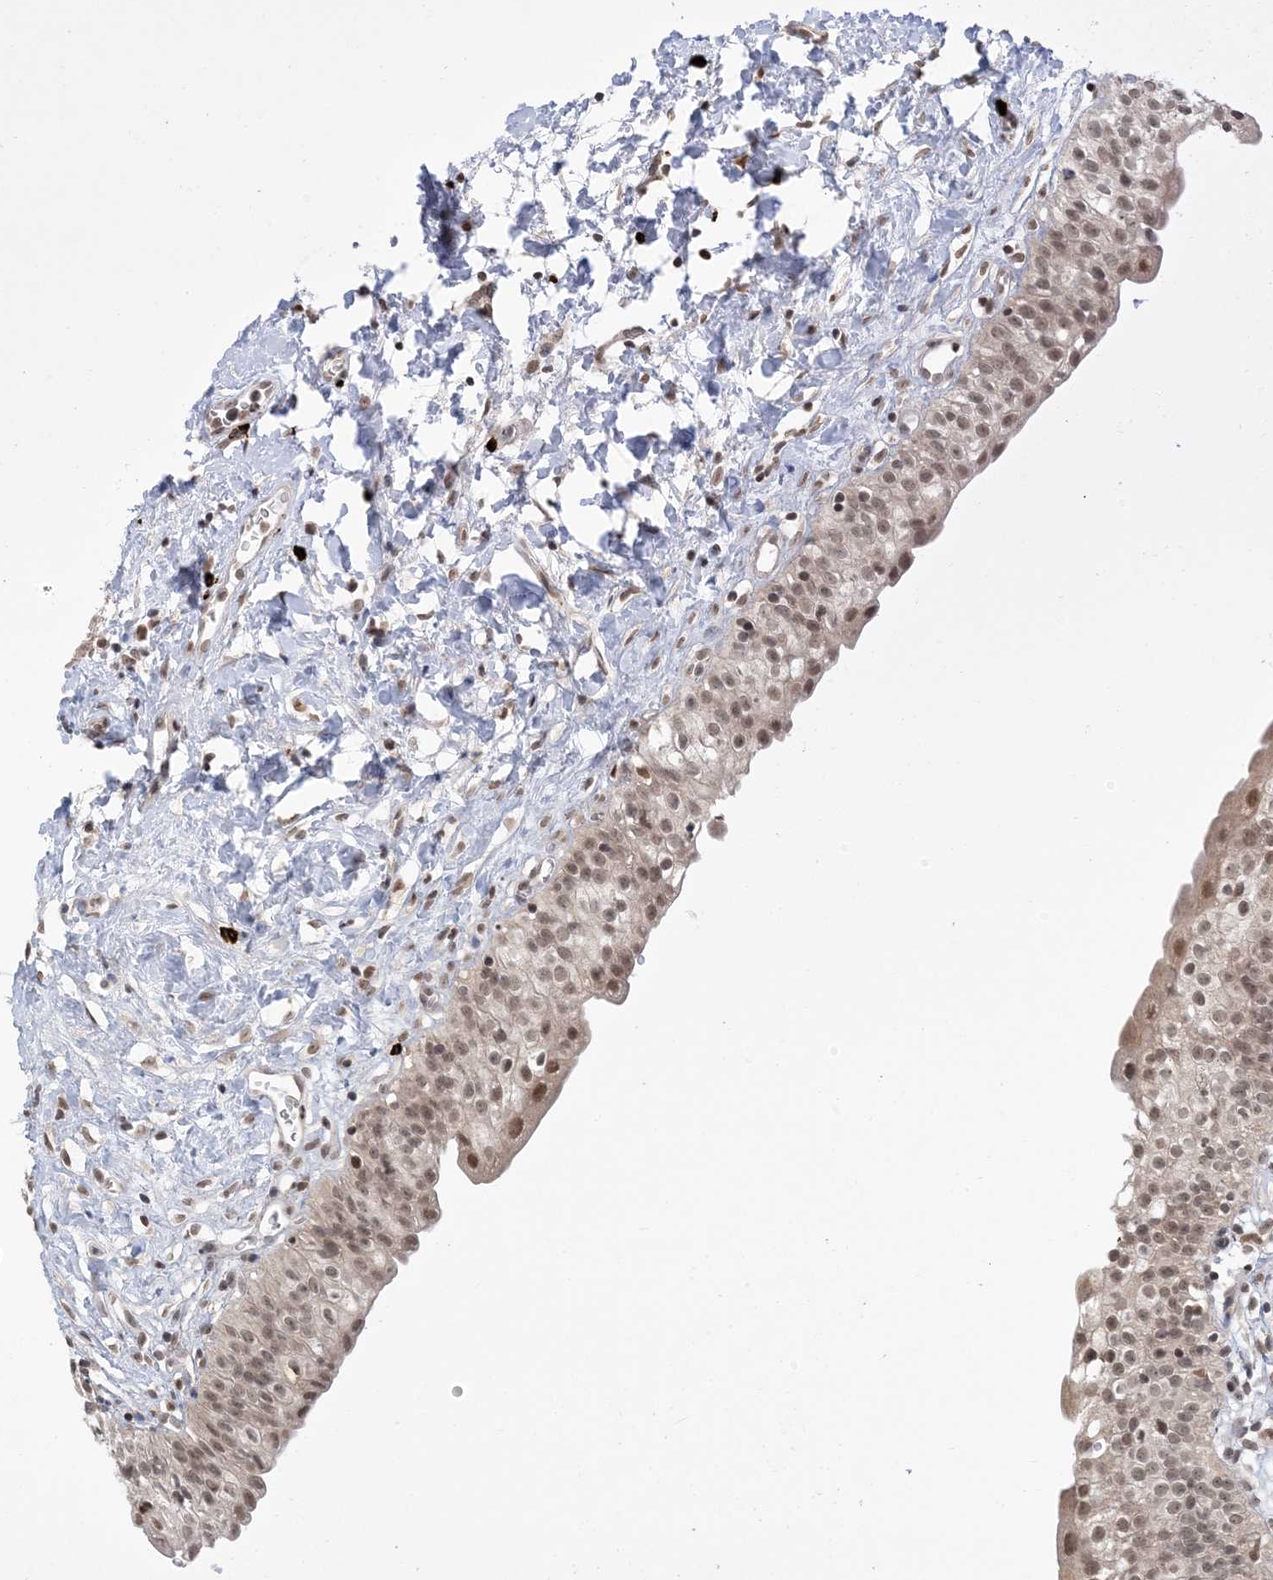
{"staining": {"intensity": "moderate", "quantity": "25%-75%", "location": "nuclear"}, "tissue": "urinary bladder", "cell_type": "Urothelial cells", "image_type": "normal", "snomed": [{"axis": "morphology", "description": "Normal tissue, NOS"}, {"axis": "topography", "description": "Urinary bladder"}], "caption": "Immunohistochemistry (DAB (3,3'-diaminobenzidine)) staining of normal urinary bladder displays moderate nuclear protein expression in approximately 25%-75% of urothelial cells. (brown staining indicates protein expression, while blue staining denotes nuclei).", "gene": "RANBP9", "patient": {"sex": "male", "age": 51}}